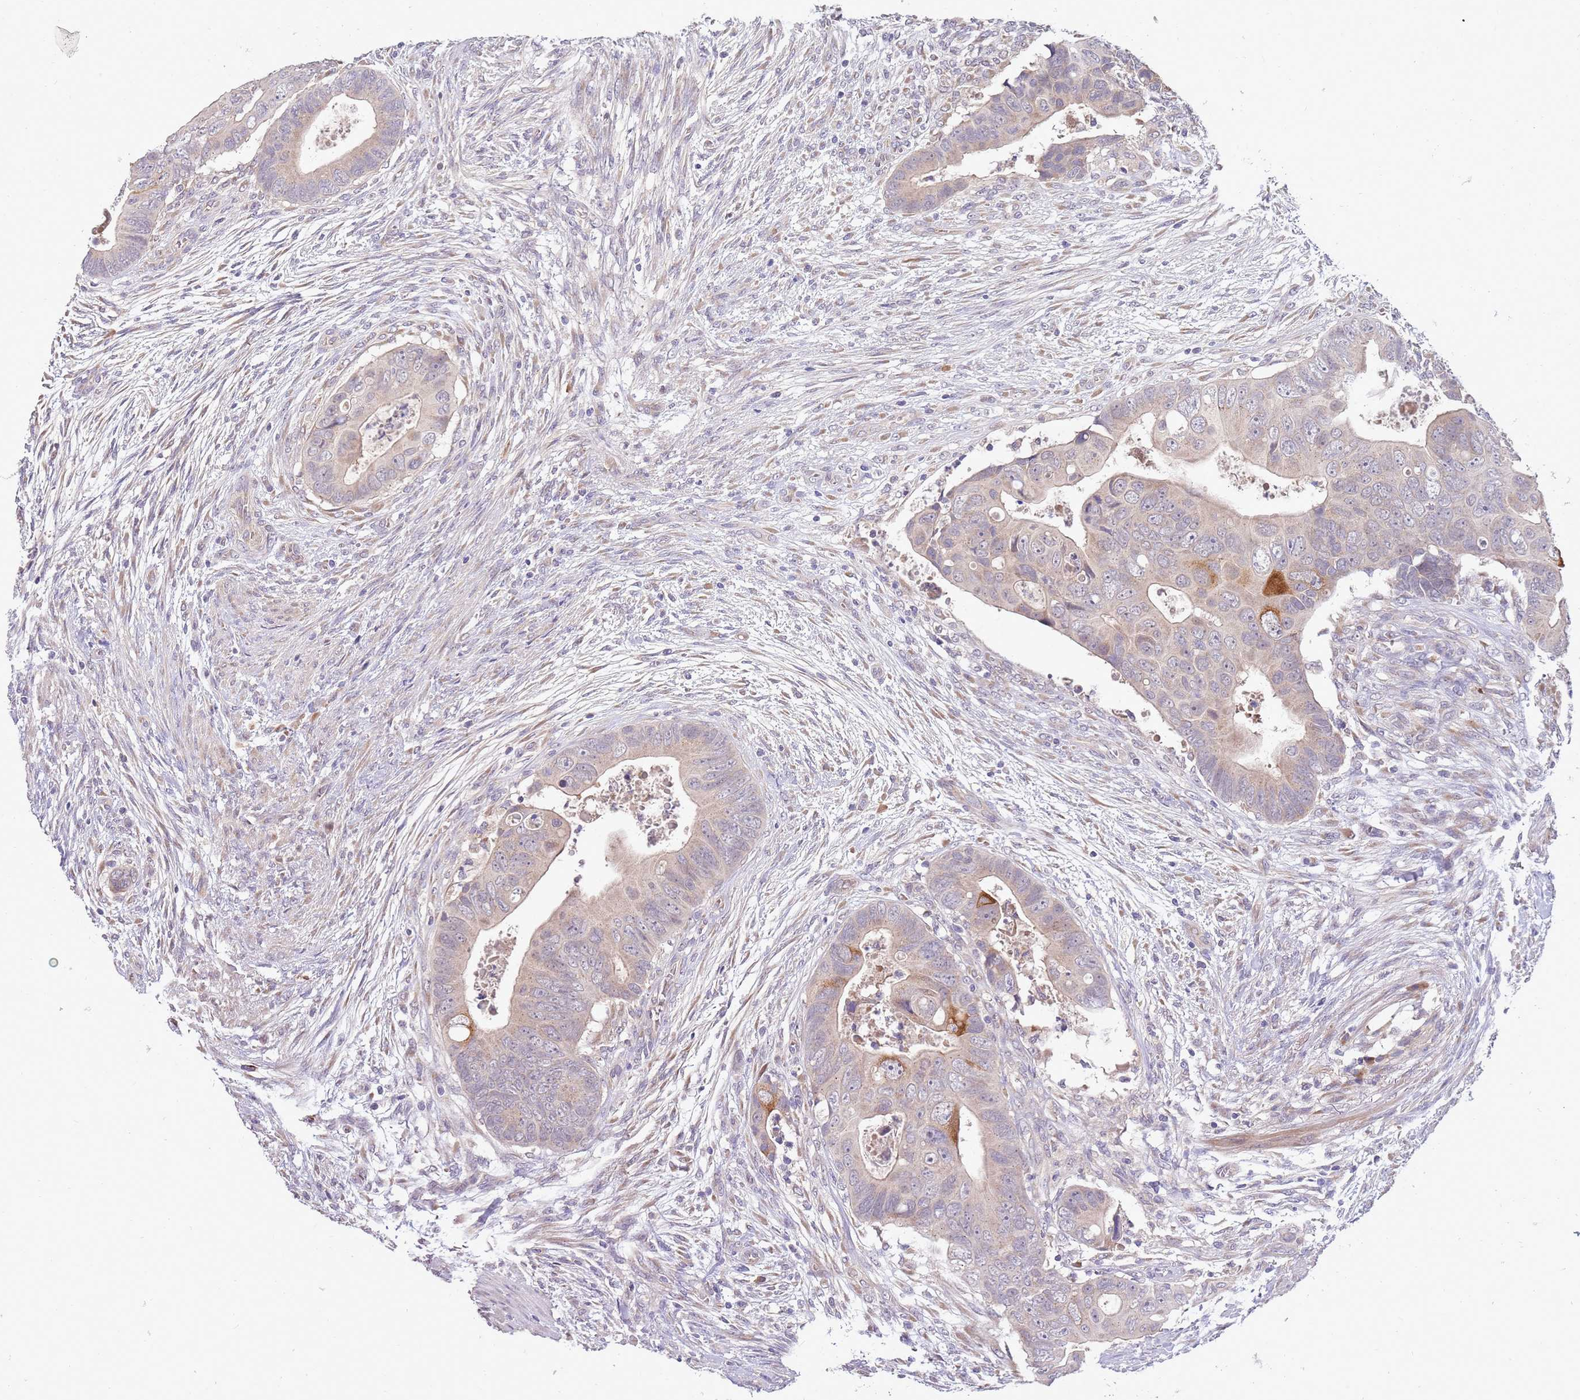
{"staining": {"intensity": "weak", "quantity": "<25%", "location": "cytoplasmic/membranous"}, "tissue": "colorectal cancer", "cell_type": "Tumor cells", "image_type": "cancer", "snomed": [{"axis": "morphology", "description": "Adenocarcinoma, NOS"}, {"axis": "topography", "description": "Rectum"}], "caption": "High power microscopy micrograph of an IHC micrograph of adenocarcinoma (colorectal), revealing no significant positivity in tumor cells.", "gene": "NMUR2", "patient": {"sex": "female", "age": 78}}